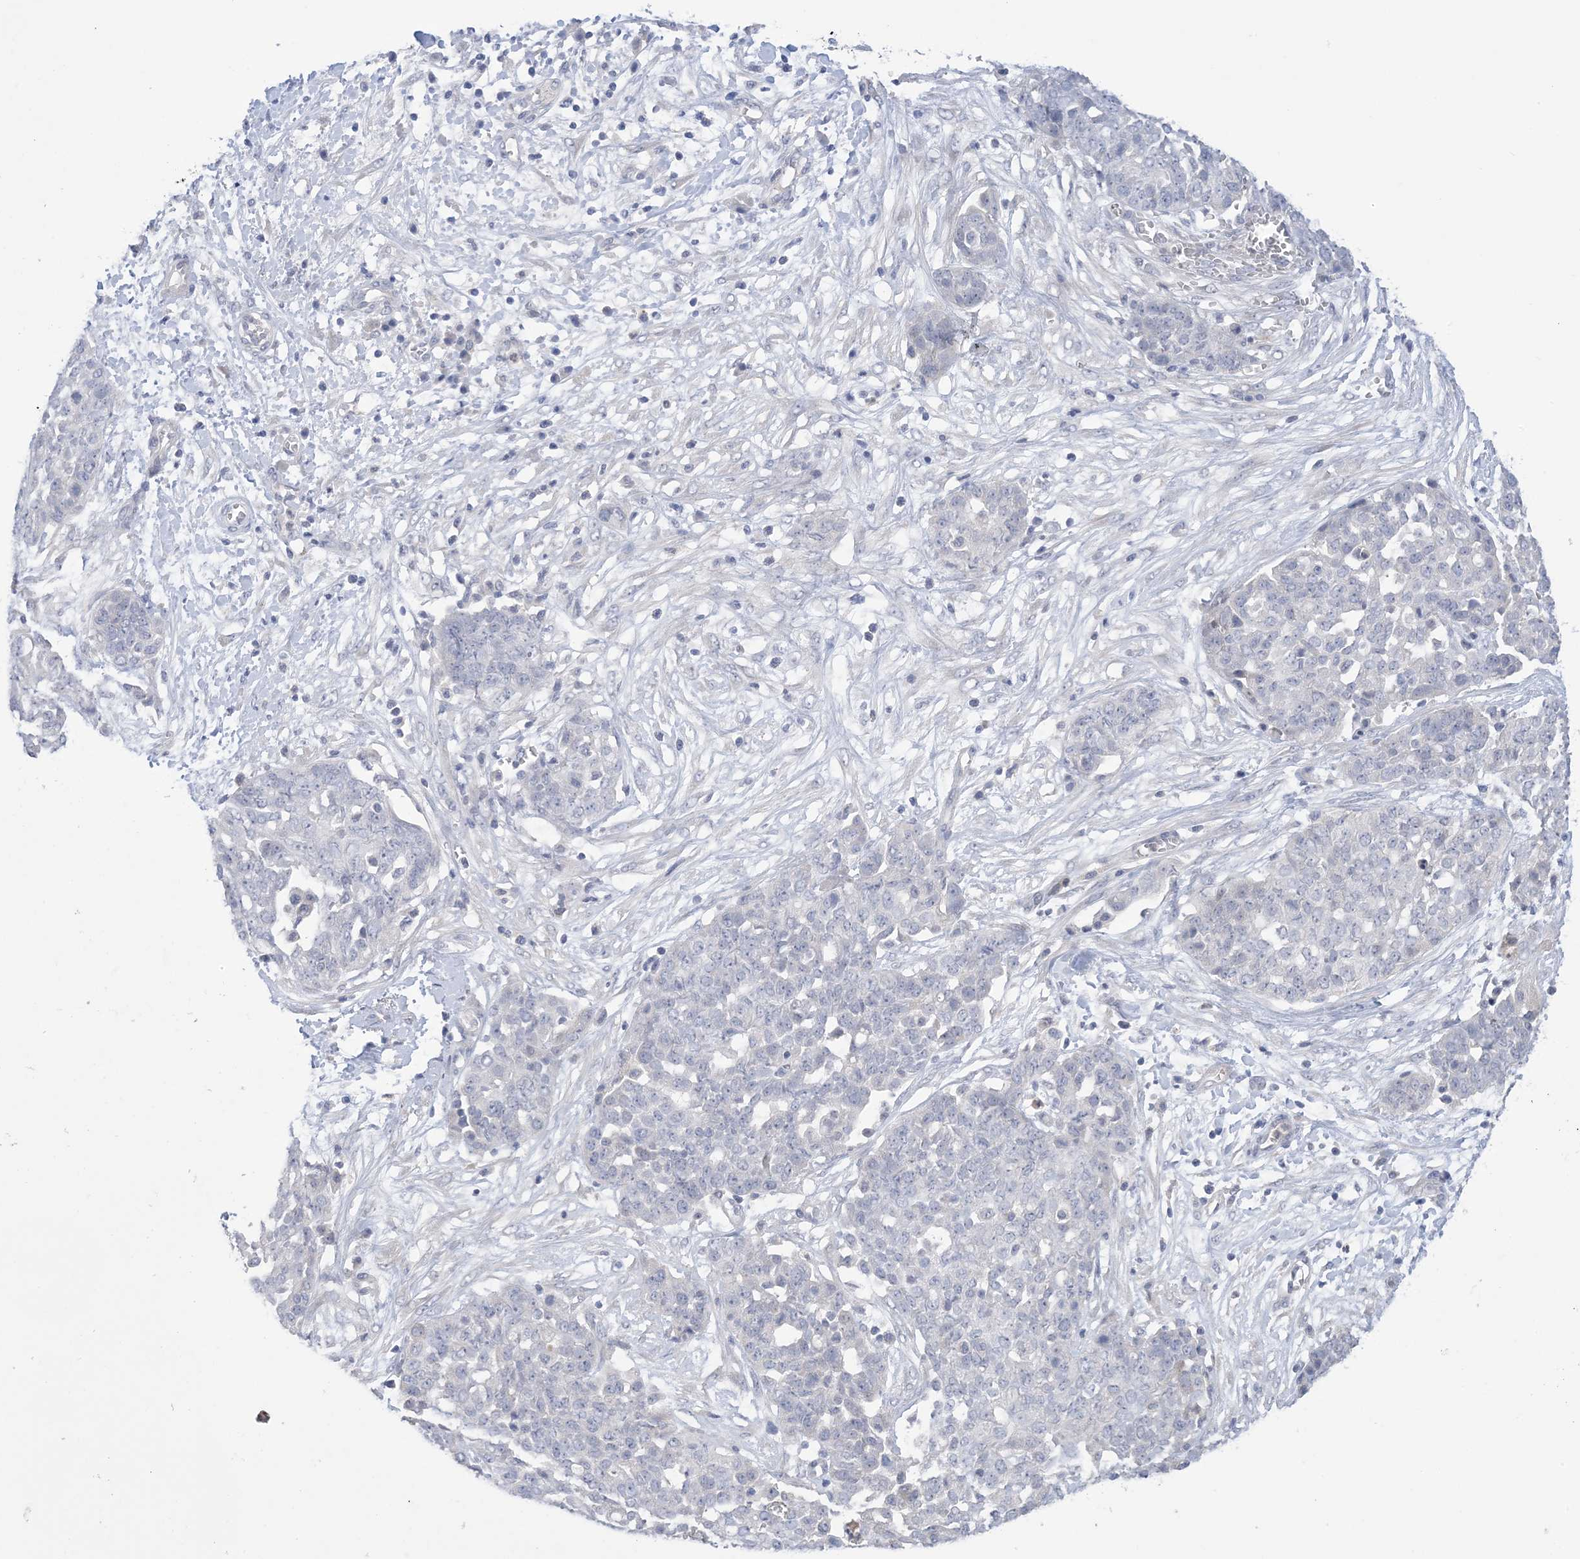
{"staining": {"intensity": "negative", "quantity": "none", "location": "none"}, "tissue": "ovarian cancer", "cell_type": "Tumor cells", "image_type": "cancer", "snomed": [{"axis": "morphology", "description": "Cystadenocarcinoma, serous, NOS"}, {"axis": "topography", "description": "Soft tissue"}, {"axis": "topography", "description": "Ovary"}], "caption": "Immunohistochemistry (IHC) photomicrograph of neoplastic tissue: serous cystadenocarcinoma (ovarian) stained with DAB reveals no significant protein expression in tumor cells.", "gene": "TTYH1", "patient": {"sex": "female", "age": 57}}